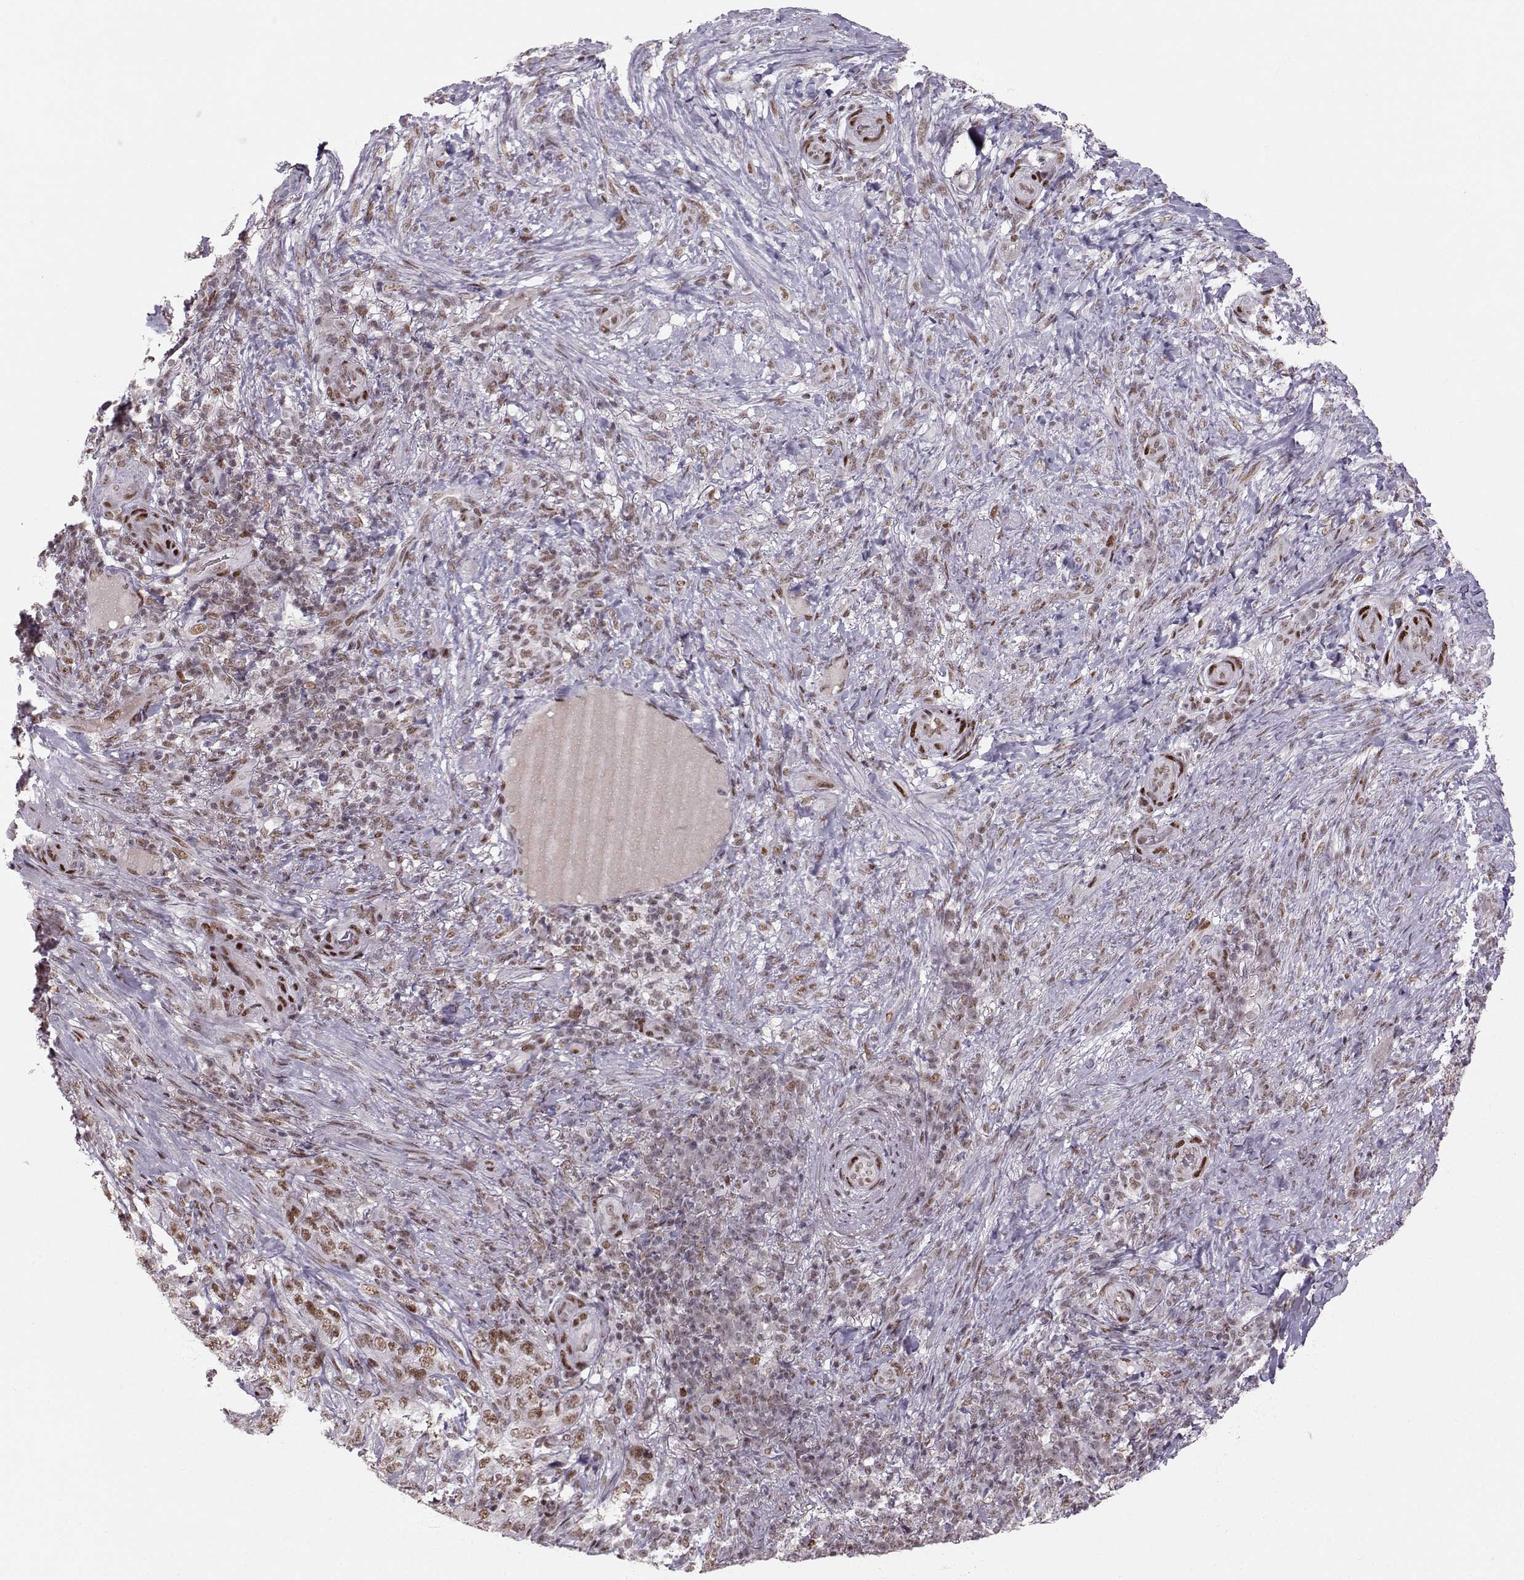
{"staining": {"intensity": "moderate", "quantity": ">75%", "location": "nuclear"}, "tissue": "skin cancer", "cell_type": "Tumor cells", "image_type": "cancer", "snomed": [{"axis": "morphology", "description": "Basal cell carcinoma"}, {"axis": "topography", "description": "Skin"}], "caption": "Tumor cells reveal moderate nuclear positivity in approximately >75% of cells in skin cancer (basal cell carcinoma).", "gene": "SNAPC2", "patient": {"sex": "female", "age": 69}}